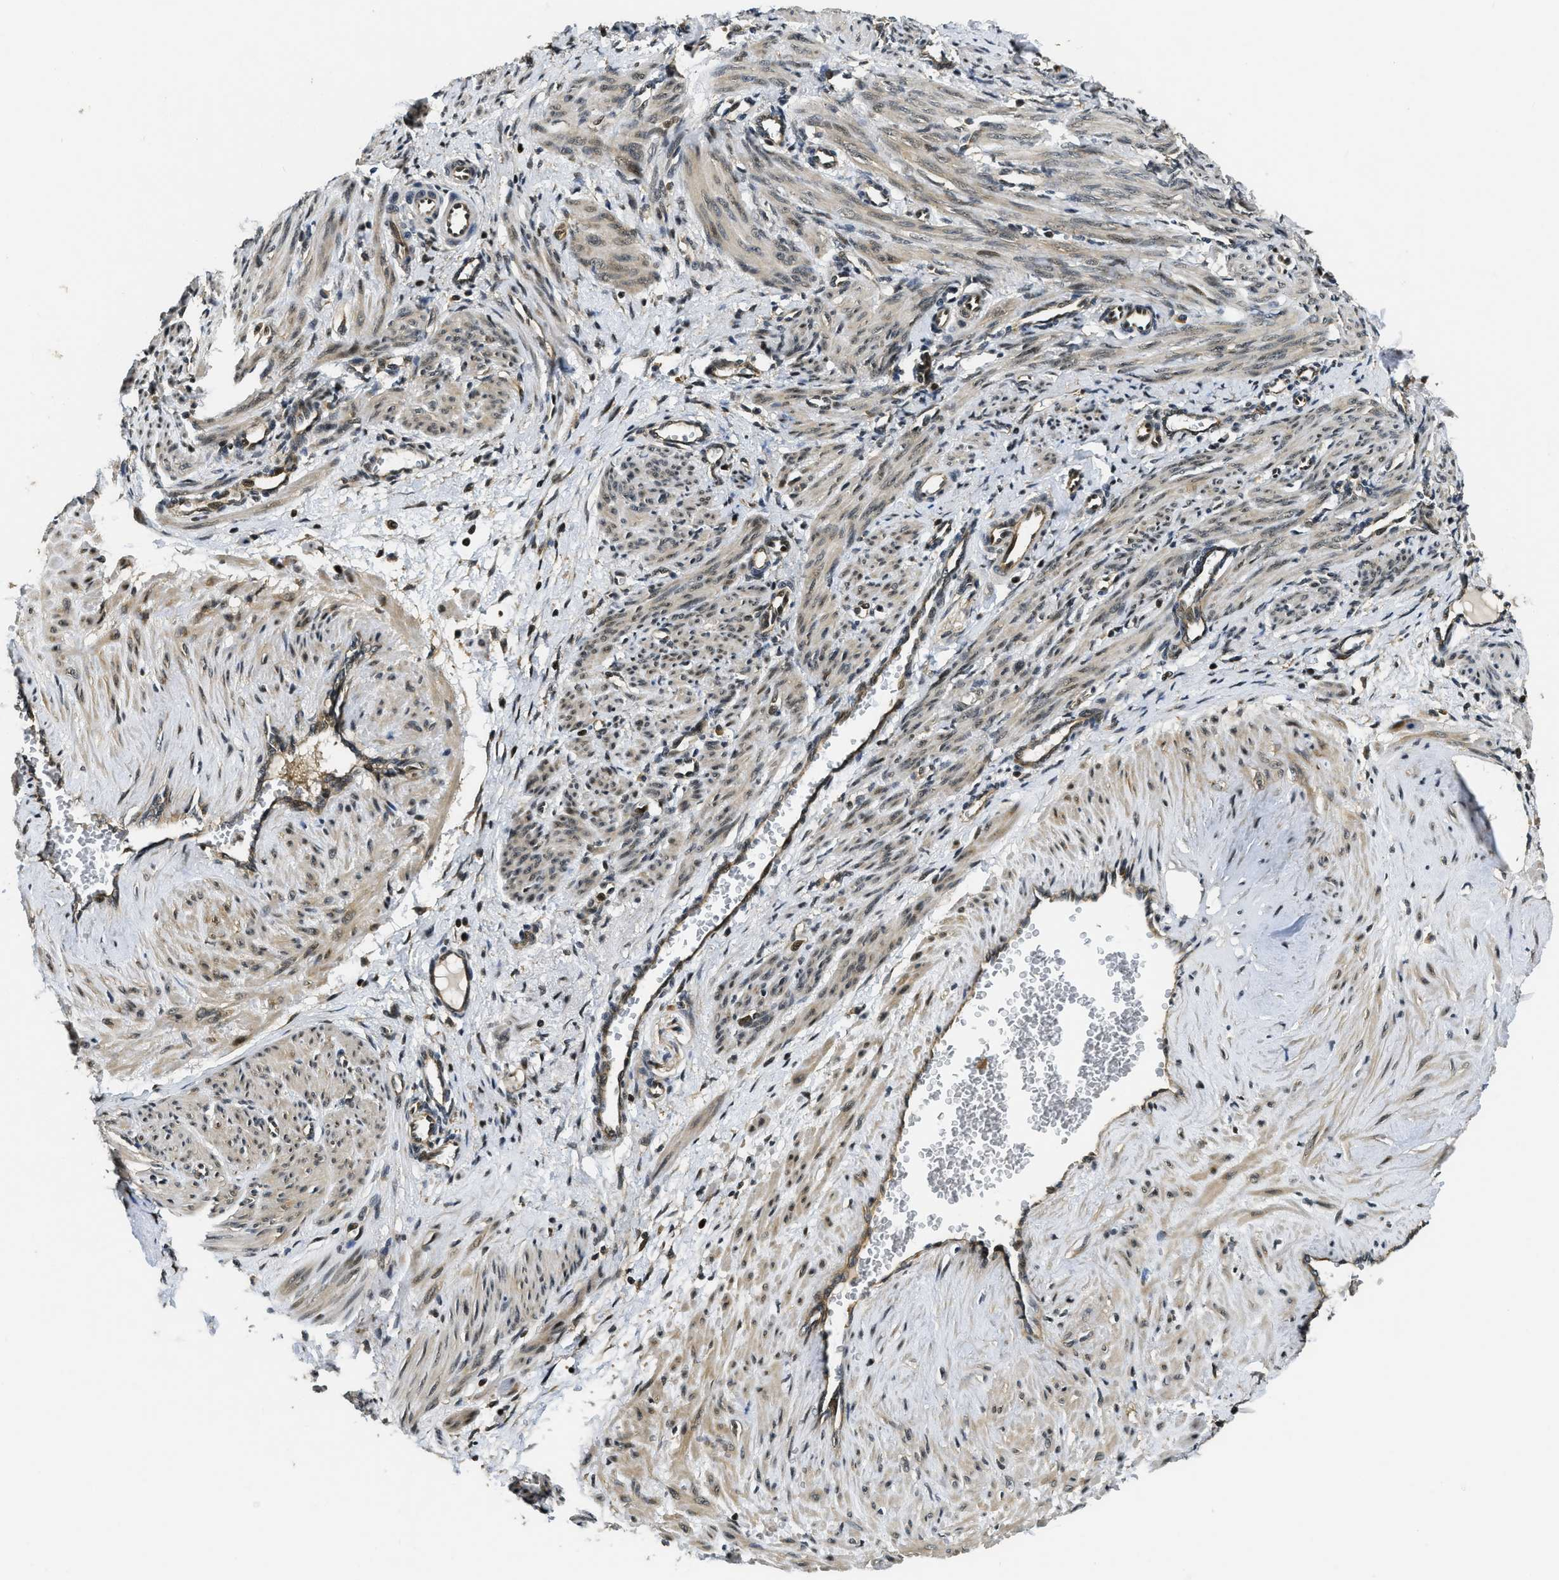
{"staining": {"intensity": "moderate", "quantity": ">75%", "location": "cytoplasmic/membranous,nuclear"}, "tissue": "smooth muscle", "cell_type": "Smooth muscle cells", "image_type": "normal", "snomed": [{"axis": "morphology", "description": "Normal tissue, NOS"}, {"axis": "topography", "description": "Endometrium"}], "caption": "IHC histopathology image of unremarkable smooth muscle: smooth muscle stained using IHC displays medium levels of moderate protein expression localized specifically in the cytoplasmic/membranous,nuclear of smooth muscle cells, appearing as a cytoplasmic/membranous,nuclear brown color.", "gene": "ADSL", "patient": {"sex": "female", "age": 33}}